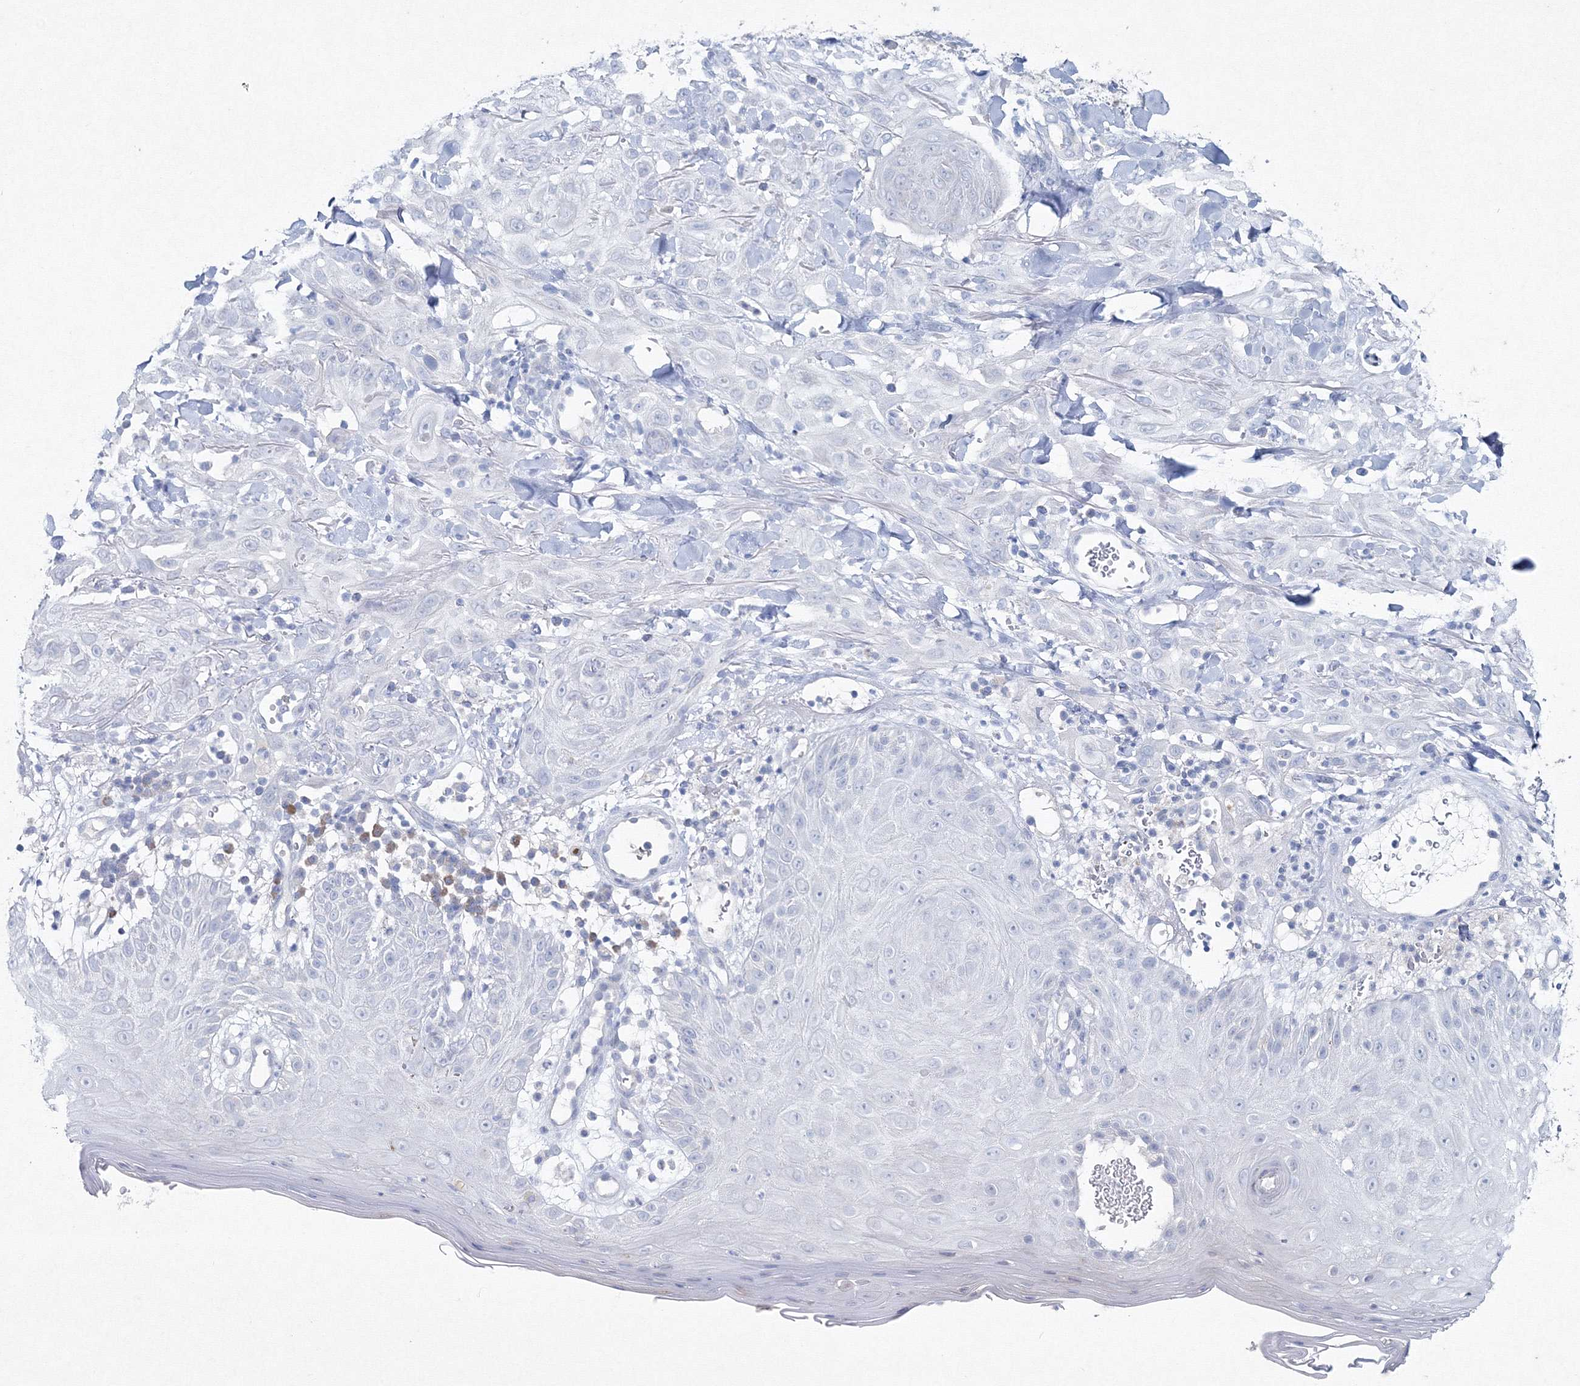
{"staining": {"intensity": "negative", "quantity": "none", "location": "none"}, "tissue": "skin cancer", "cell_type": "Tumor cells", "image_type": "cancer", "snomed": [{"axis": "morphology", "description": "Squamous cell carcinoma, NOS"}, {"axis": "topography", "description": "Skin"}], "caption": "This image is of squamous cell carcinoma (skin) stained with immunohistochemistry (IHC) to label a protein in brown with the nuclei are counter-stained blue. There is no expression in tumor cells.", "gene": "GCKR", "patient": {"sex": "male", "age": 24}}